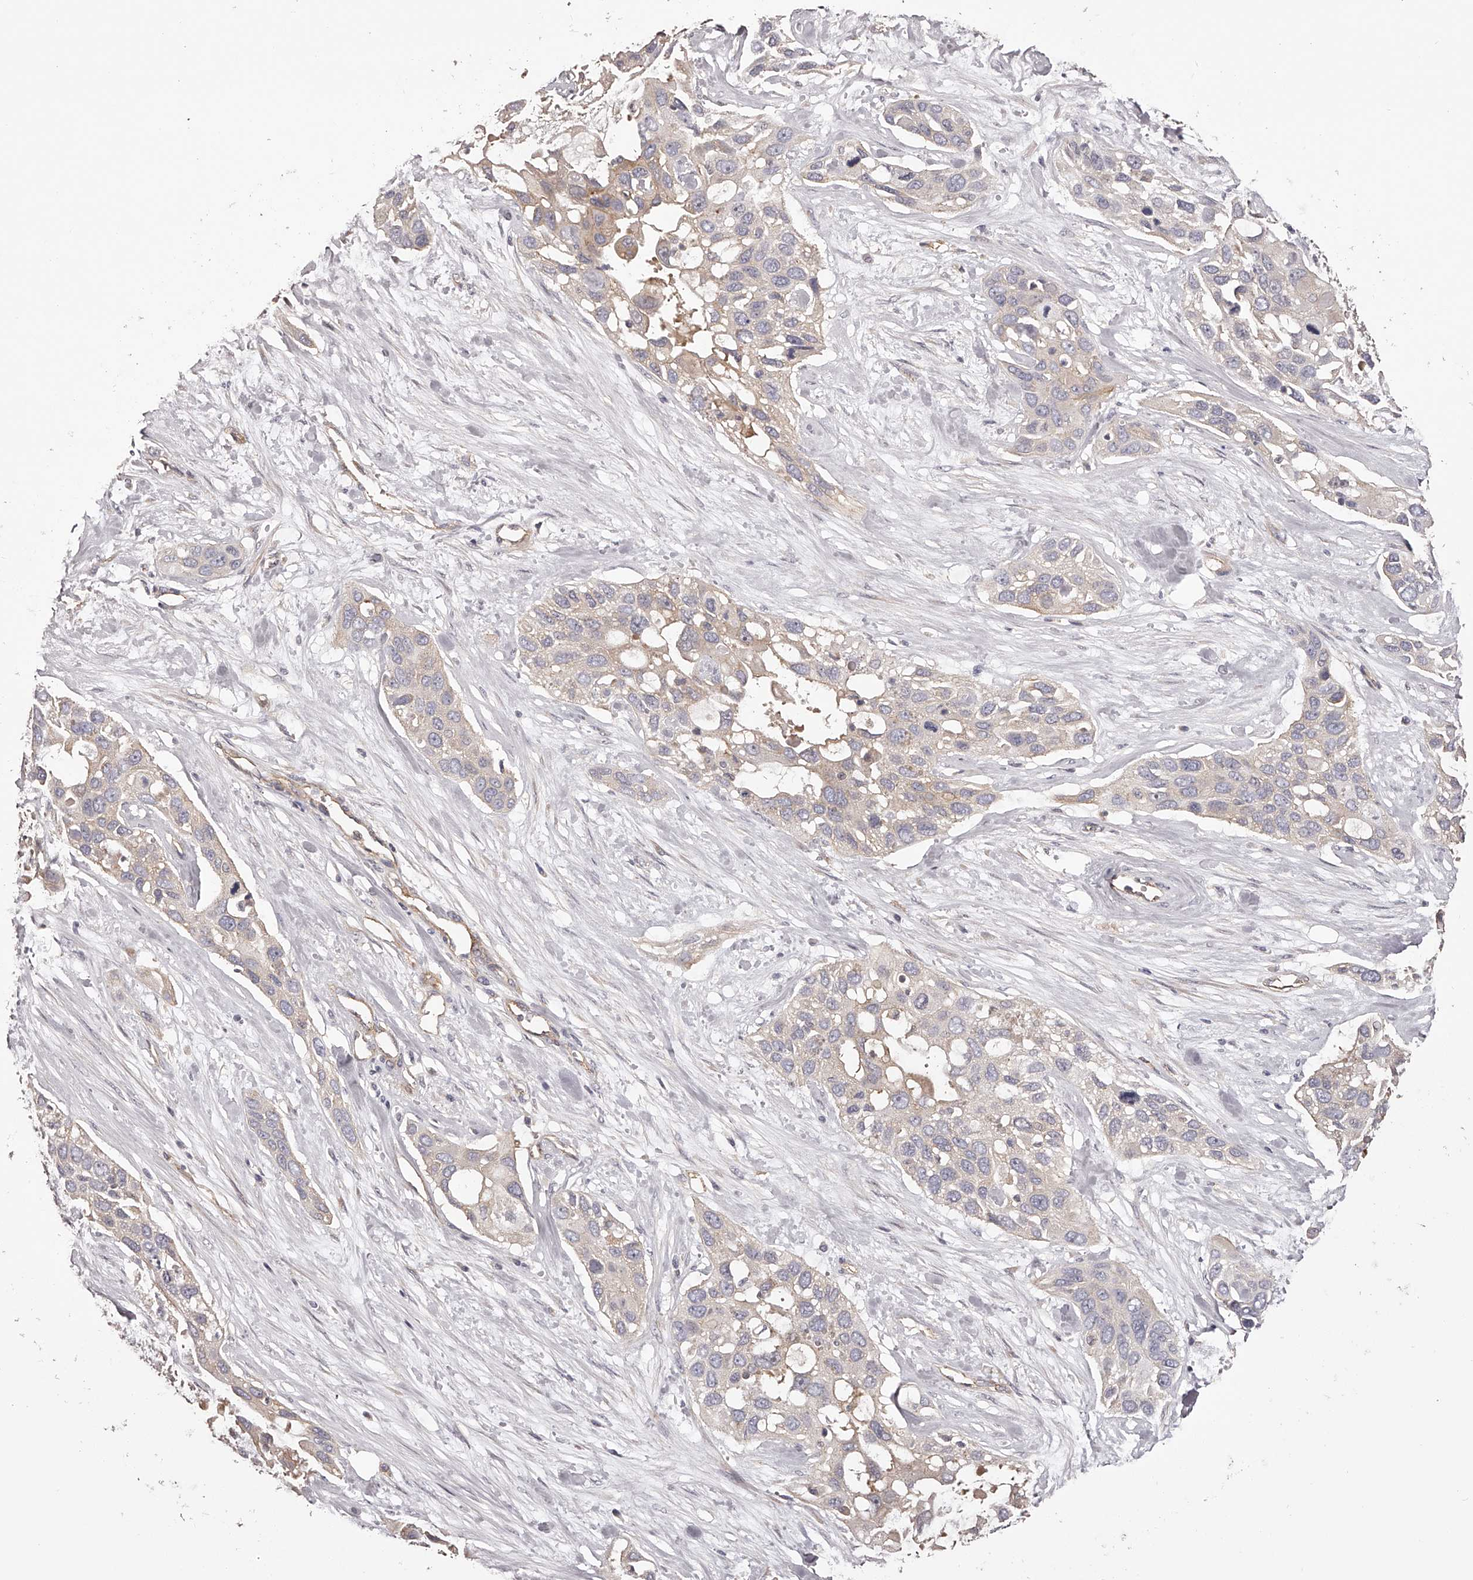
{"staining": {"intensity": "moderate", "quantity": "<25%", "location": "cytoplasmic/membranous"}, "tissue": "pancreatic cancer", "cell_type": "Tumor cells", "image_type": "cancer", "snomed": [{"axis": "morphology", "description": "Adenocarcinoma, NOS"}, {"axis": "topography", "description": "Pancreas"}], "caption": "Brown immunohistochemical staining in pancreatic adenocarcinoma exhibits moderate cytoplasmic/membranous expression in approximately <25% of tumor cells.", "gene": "LTV1", "patient": {"sex": "female", "age": 60}}